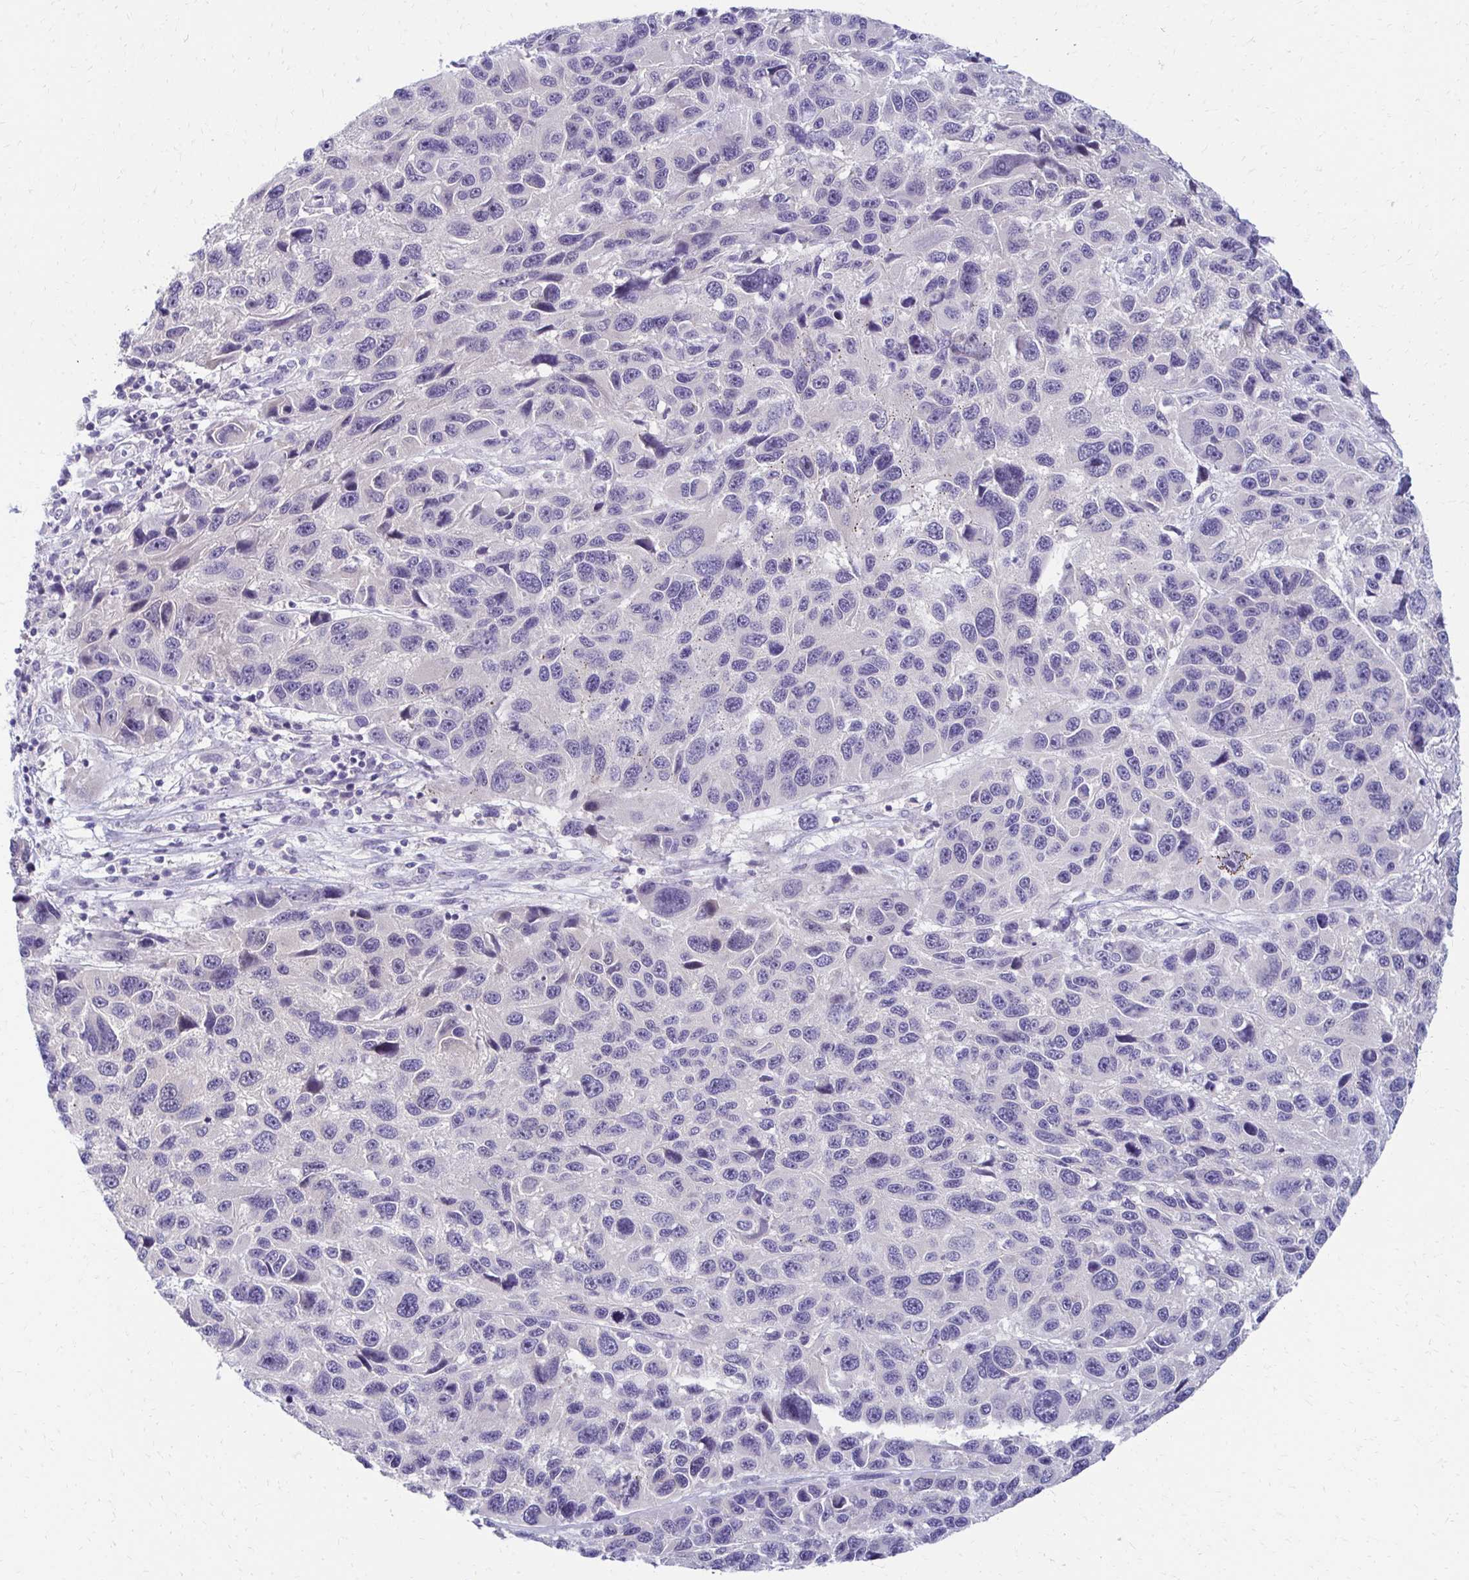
{"staining": {"intensity": "negative", "quantity": "none", "location": "none"}, "tissue": "melanoma", "cell_type": "Tumor cells", "image_type": "cancer", "snomed": [{"axis": "morphology", "description": "Malignant melanoma, NOS"}, {"axis": "topography", "description": "Skin"}], "caption": "This histopathology image is of malignant melanoma stained with immunohistochemistry (IHC) to label a protein in brown with the nuclei are counter-stained blue. There is no staining in tumor cells.", "gene": "C1QTNF2", "patient": {"sex": "male", "age": 53}}